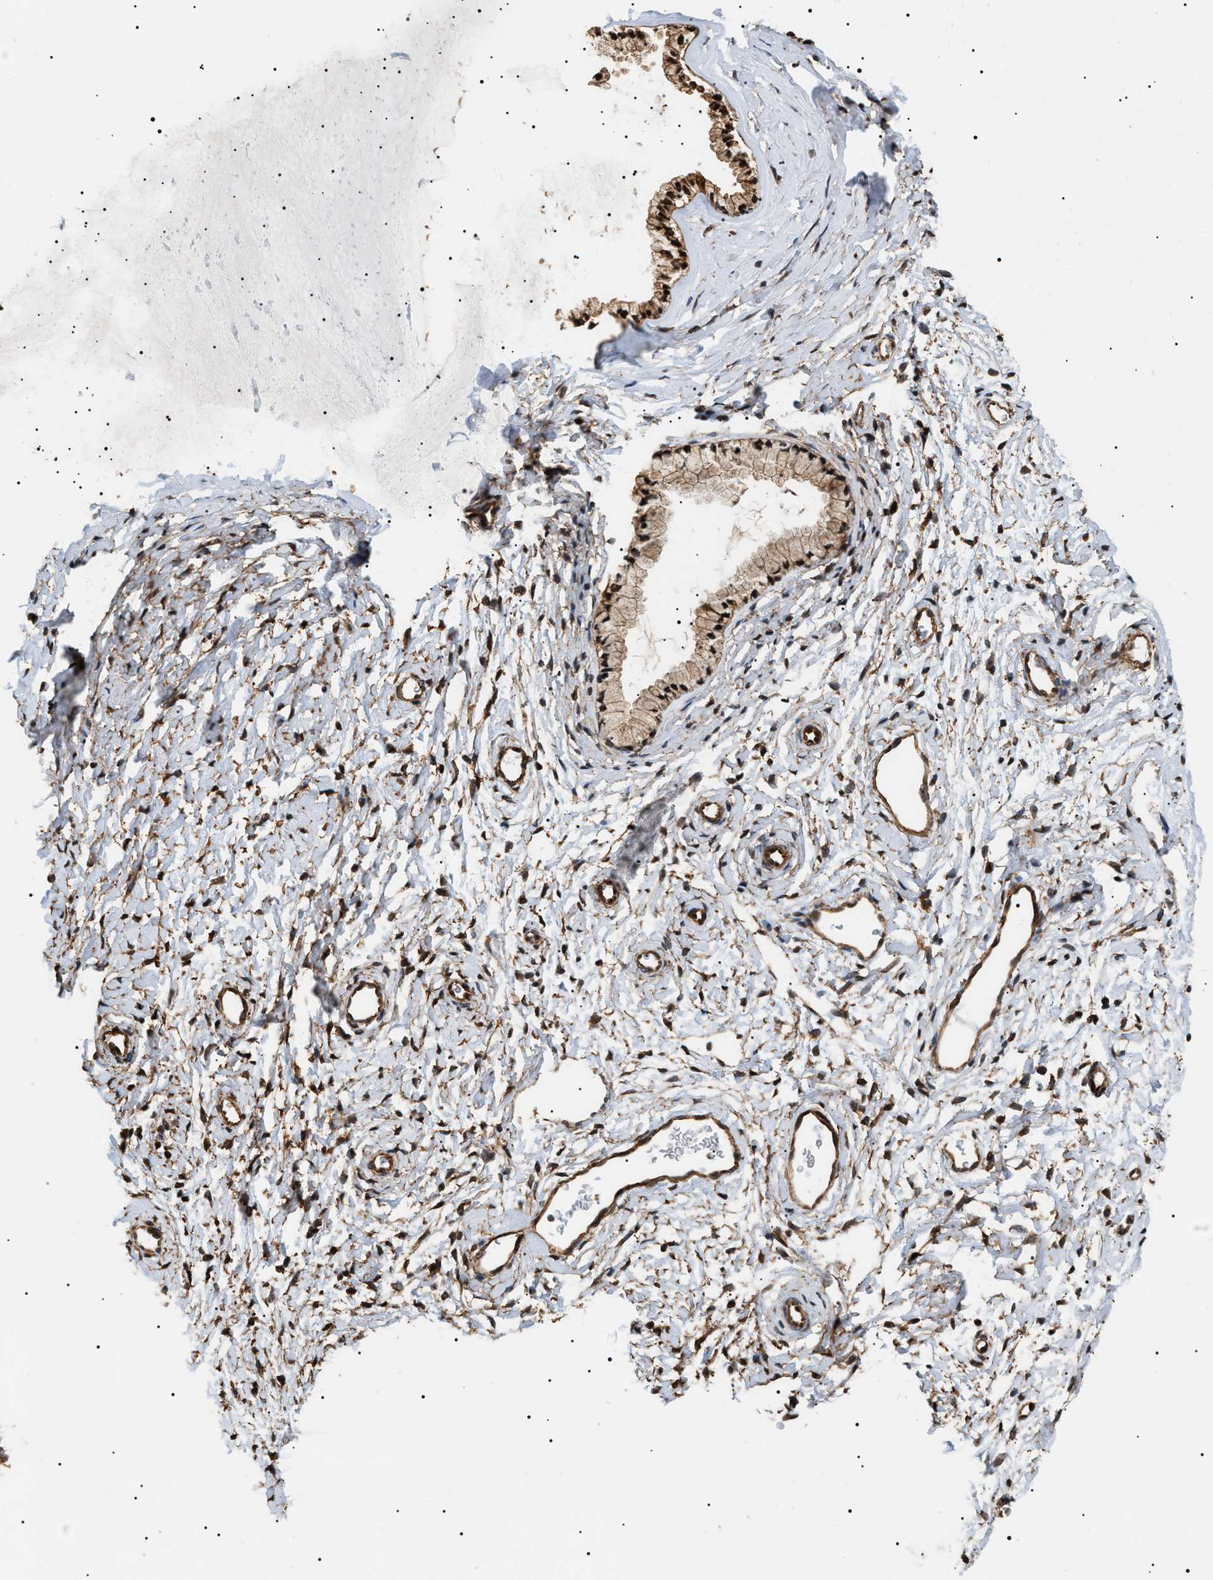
{"staining": {"intensity": "strong", "quantity": ">75%", "location": "cytoplasmic/membranous,nuclear"}, "tissue": "cervix", "cell_type": "Glandular cells", "image_type": "normal", "snomed": [{"axis": "morphology", "description": "Normal tissue, NOS"}, {"axis": "topography", "description": "Cervix"}], "caption": "A high amount of strong cytoplasmic/membranous,nuclear staining is identified in approximately >75% of glandular cells in normal cervix. (Stains: DAB in brown, nuclei in blue, Microscopy: brightfield microscopy at high magnification).", "gene": "SH3GLB2", "patient": {"sex": "female", "age": 72}}